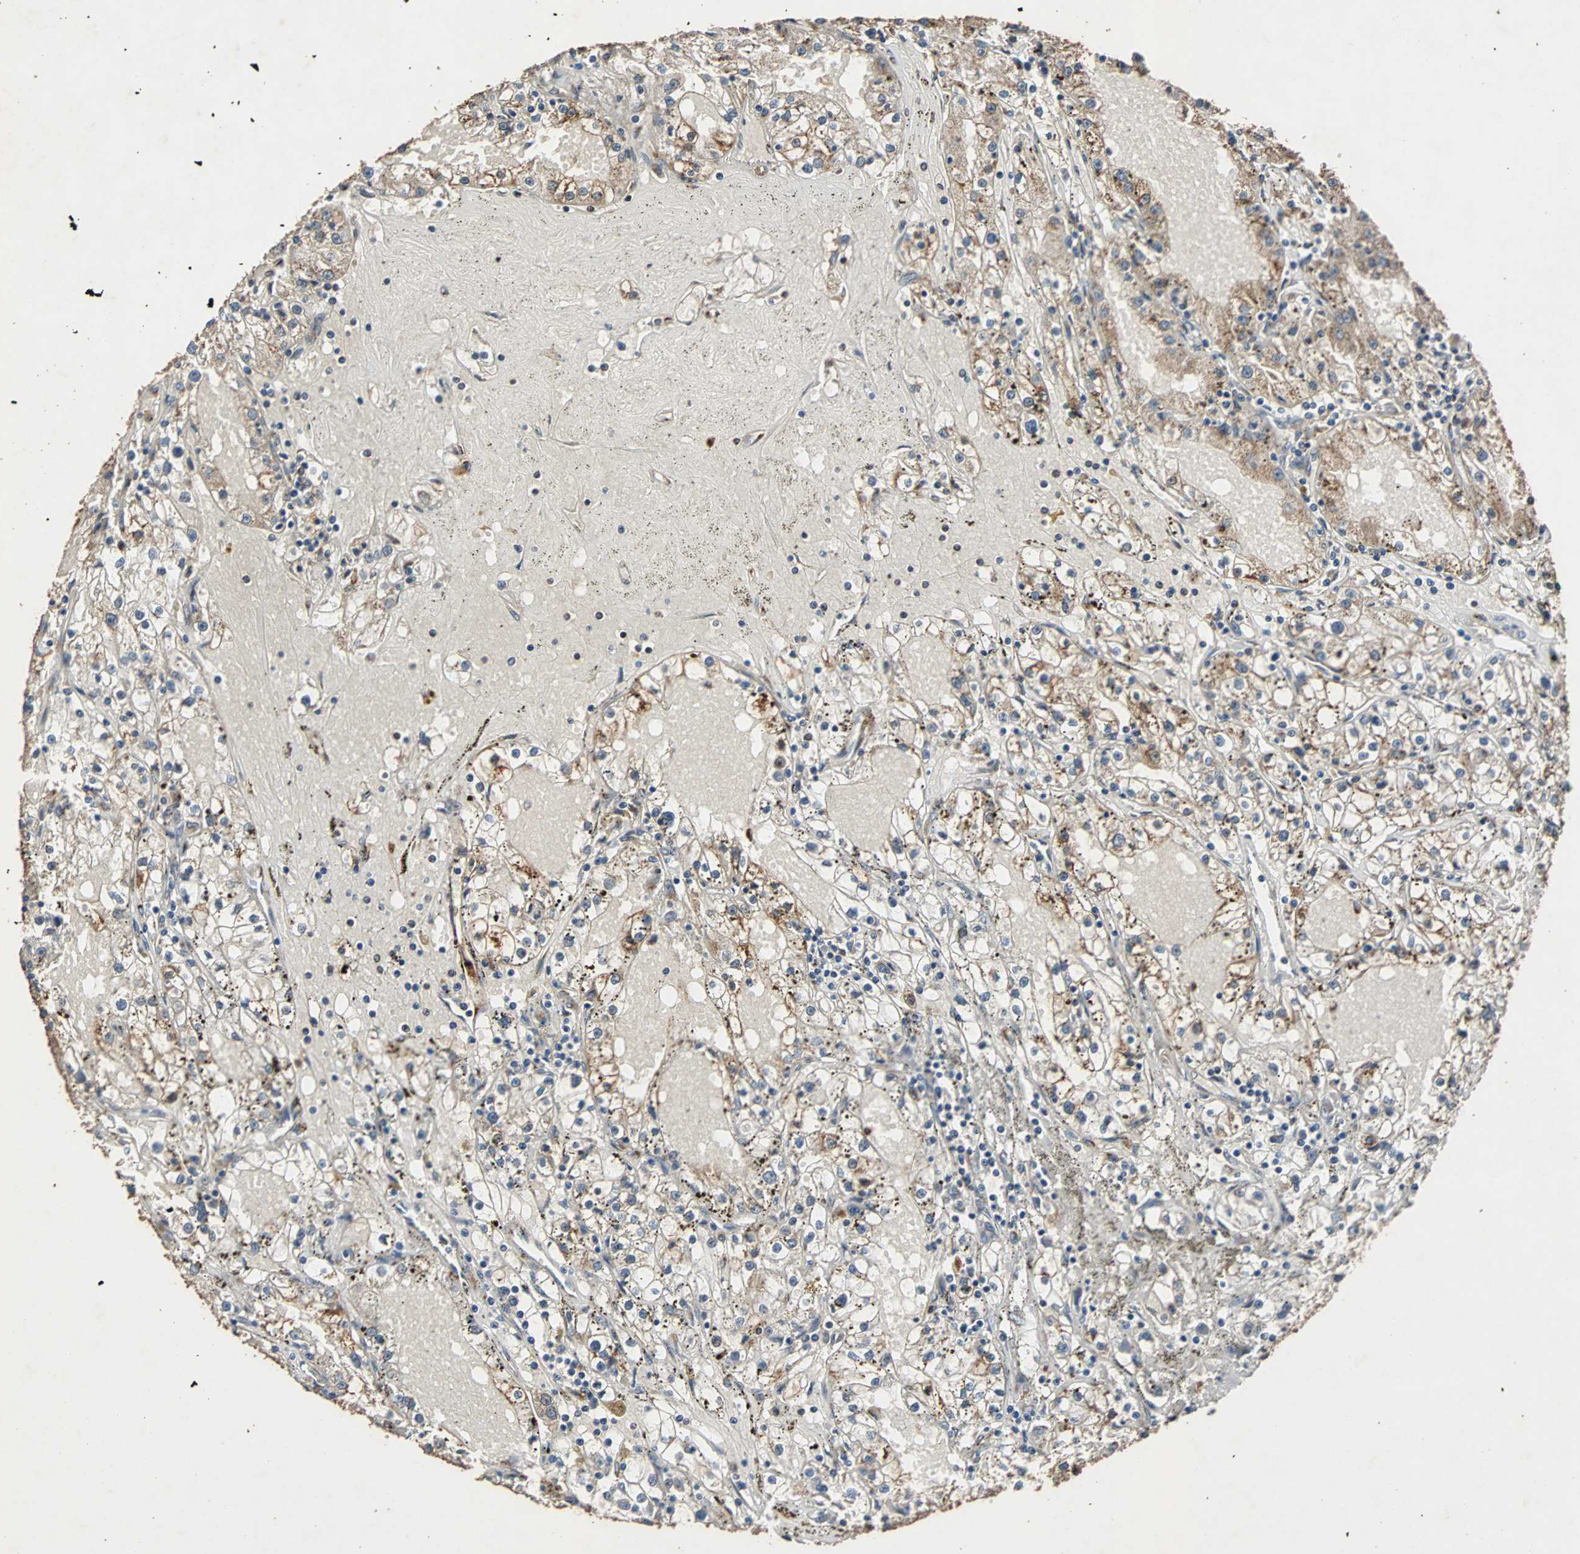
{"staining": {"intensity": "moderate", "quantity": ">75%", "location": "cytoplasmic/membranous"}, "tissue": "renal cancer", "cell_type": "Tumor cells", "image_type": "cancer", "snomed": [{"axis": "morphology", "description": "Adenocarcinoma, NOS"}, {"axis": "topography", "description": "Kidney"}], "caption": "Immunohistochemistry (DAB (3,3'-diaminobenzidine)) staining of human renal cancer (adenocarcinoma) reveals moderate cytoplasmic/membranous protein positivity in approximately >75% of tumor cells.", "gene": "USP31", "patient": {"sex": "male", "age": 56}}